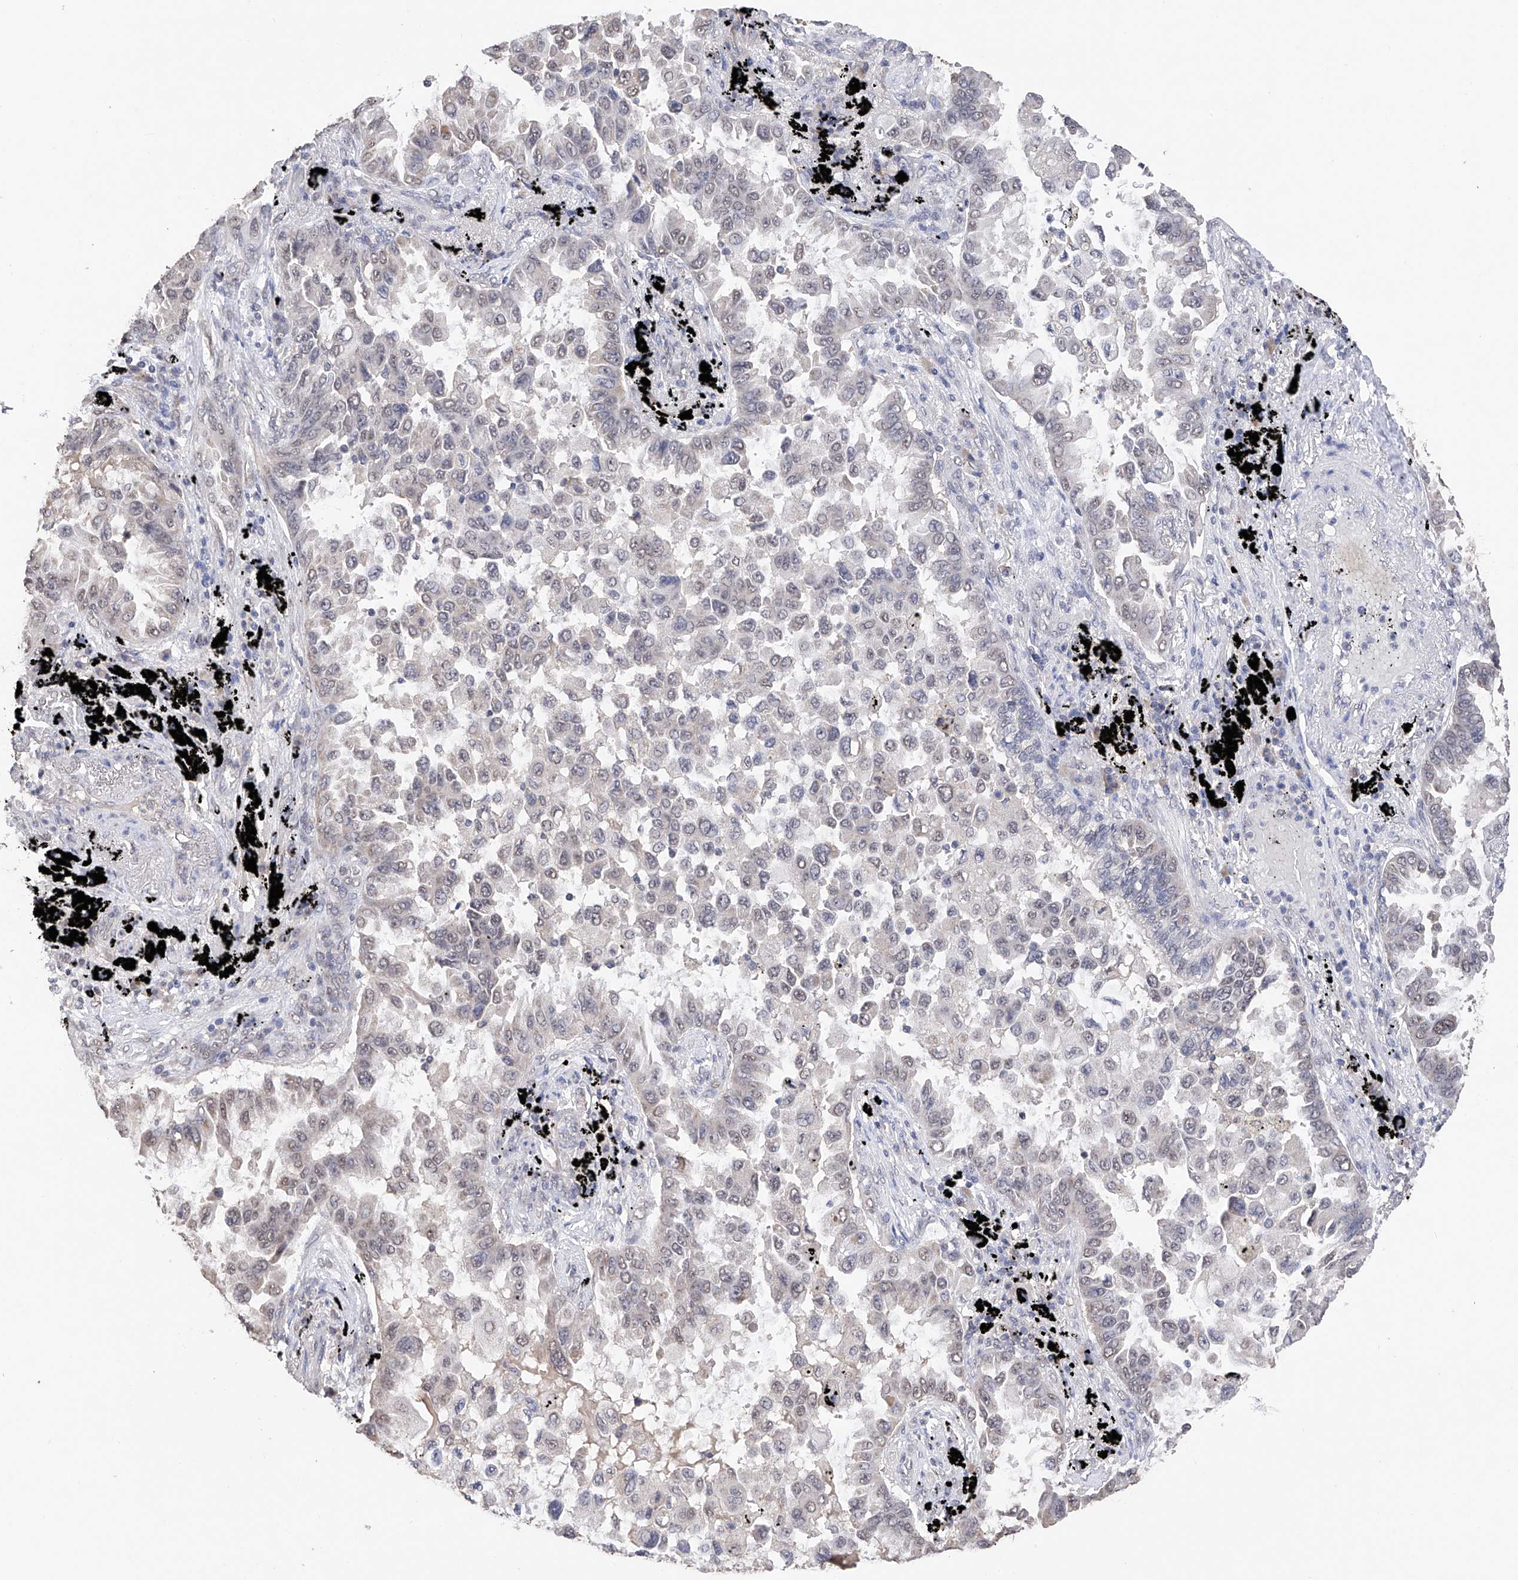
{"staining": {"intensity": "weak", "quantity": "<25%", "location": "nuclear"}, "tissue": "lung cancer", "cell_type": "Tumor cells", "image_type": "cancer", "snomed": [{"axis": "morphology", "description": "Adenocarcinoma, NOS"}, {"axis": "topography", "description": "Lung"}], "caption": "Immunohistochemistry micrograph of neoplastic tissue: adenocarcinoma (lung) stained with DAB exhibits no significant protein expression in tumor cells.", "gene": "DMAP1", "patient": {"sex": "female", "age": 67}}